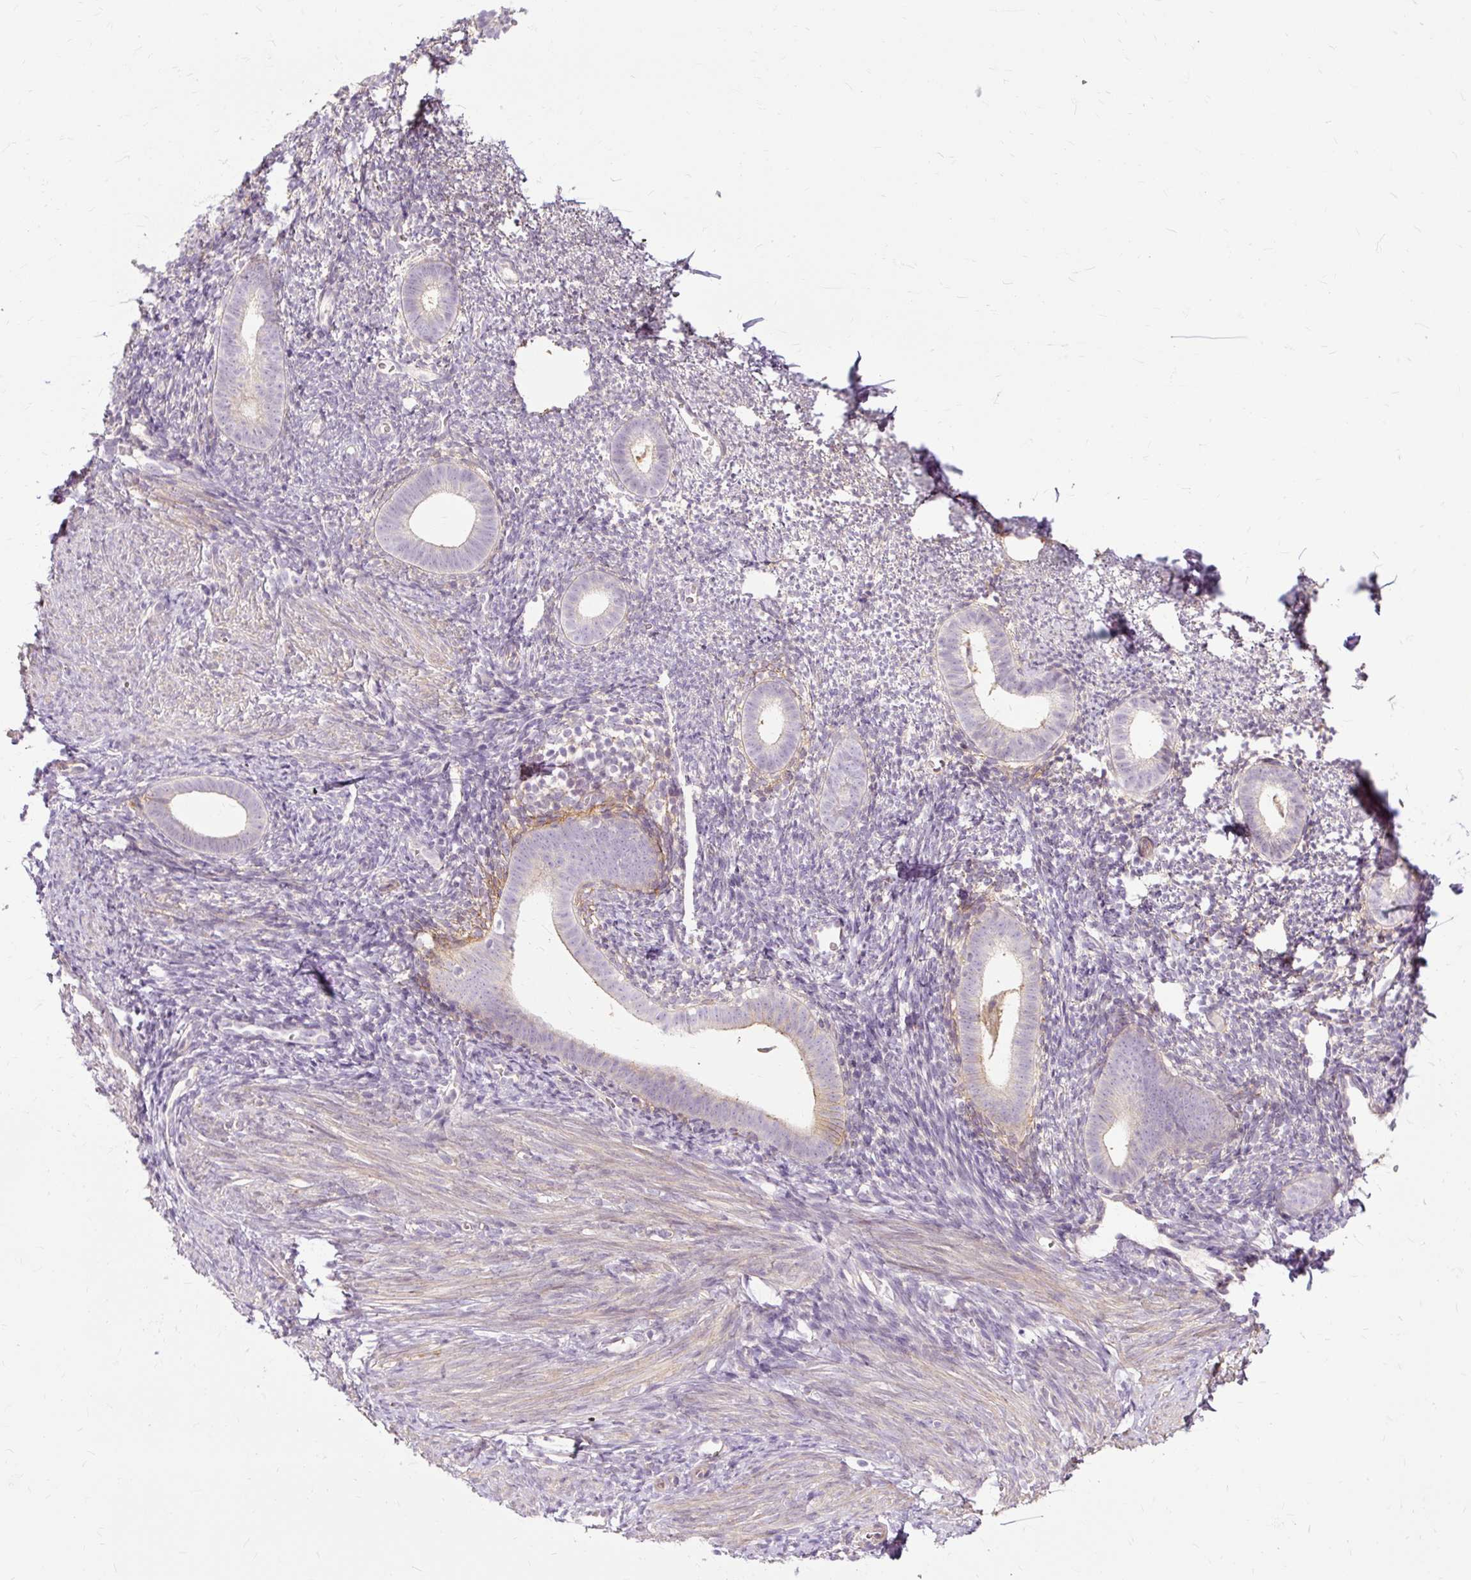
{"staining": {"intensity": "negative", "quantity": "none", "location": "none"}, "tissue": "endometrium", "cell_type": "Cells in endometrial stroma", "image_type": "normal", "snomed": [{"axis": "morphology", "description": "Normal tissue, NOS"}, {"axis": "topography", "description": "Endometrium"}], "caption": "Immunohistochemistry (IHC) micrograph of normal endometrium: human endometrium stained with DAB (3,3'-diaminobenzidine) reveals no significant protein expression in cells in endometrial stroma.", "gene": "TSPAN8", "patient": {"sex": "female", "age": 39}}